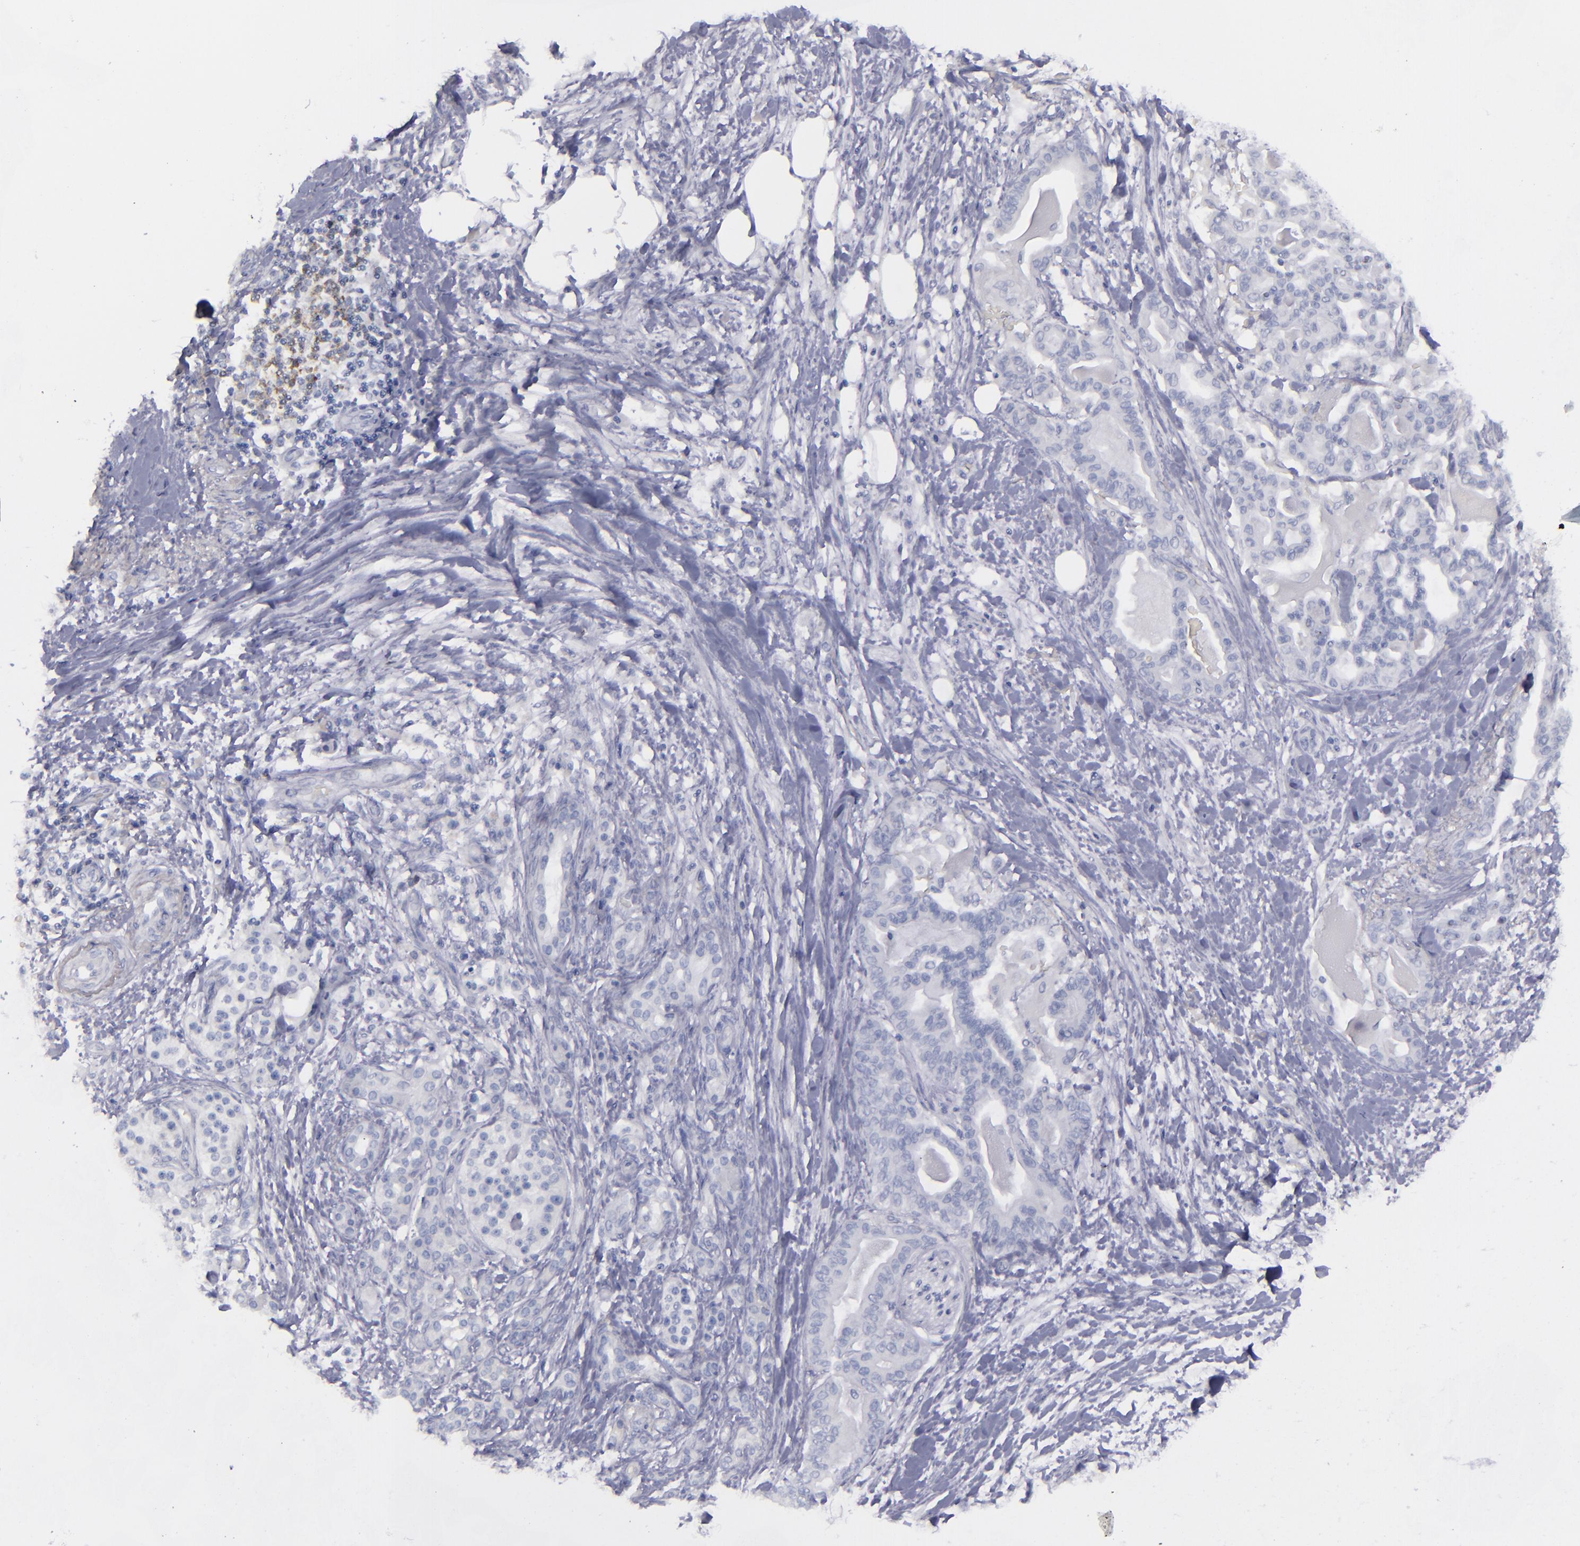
{"staining": {"intensity": "negative", "quantity": "none", "location": "none"}, "tissue": "pancreatic cancer", "cell_type": "Tumor cells", "image_type": "cancer", "snomed": [{"axis": "morphology", "description": "Adenocarcinoma, NOS"}, {"axis": "topography", "description": "Pancreas"}], "caption": "Immunohistochemistry (IHC) photomicrograph of pancreatic cancer (adenocarcinoma) stained for a protein (brown), which displays no expression in tumor cells. (DAB (3,3'-diaminobenzidine) IHC visualized using brightfield microscopy, high magnification).", "gene": "CD22", "patient": {"sex": "male", "age": 63}}